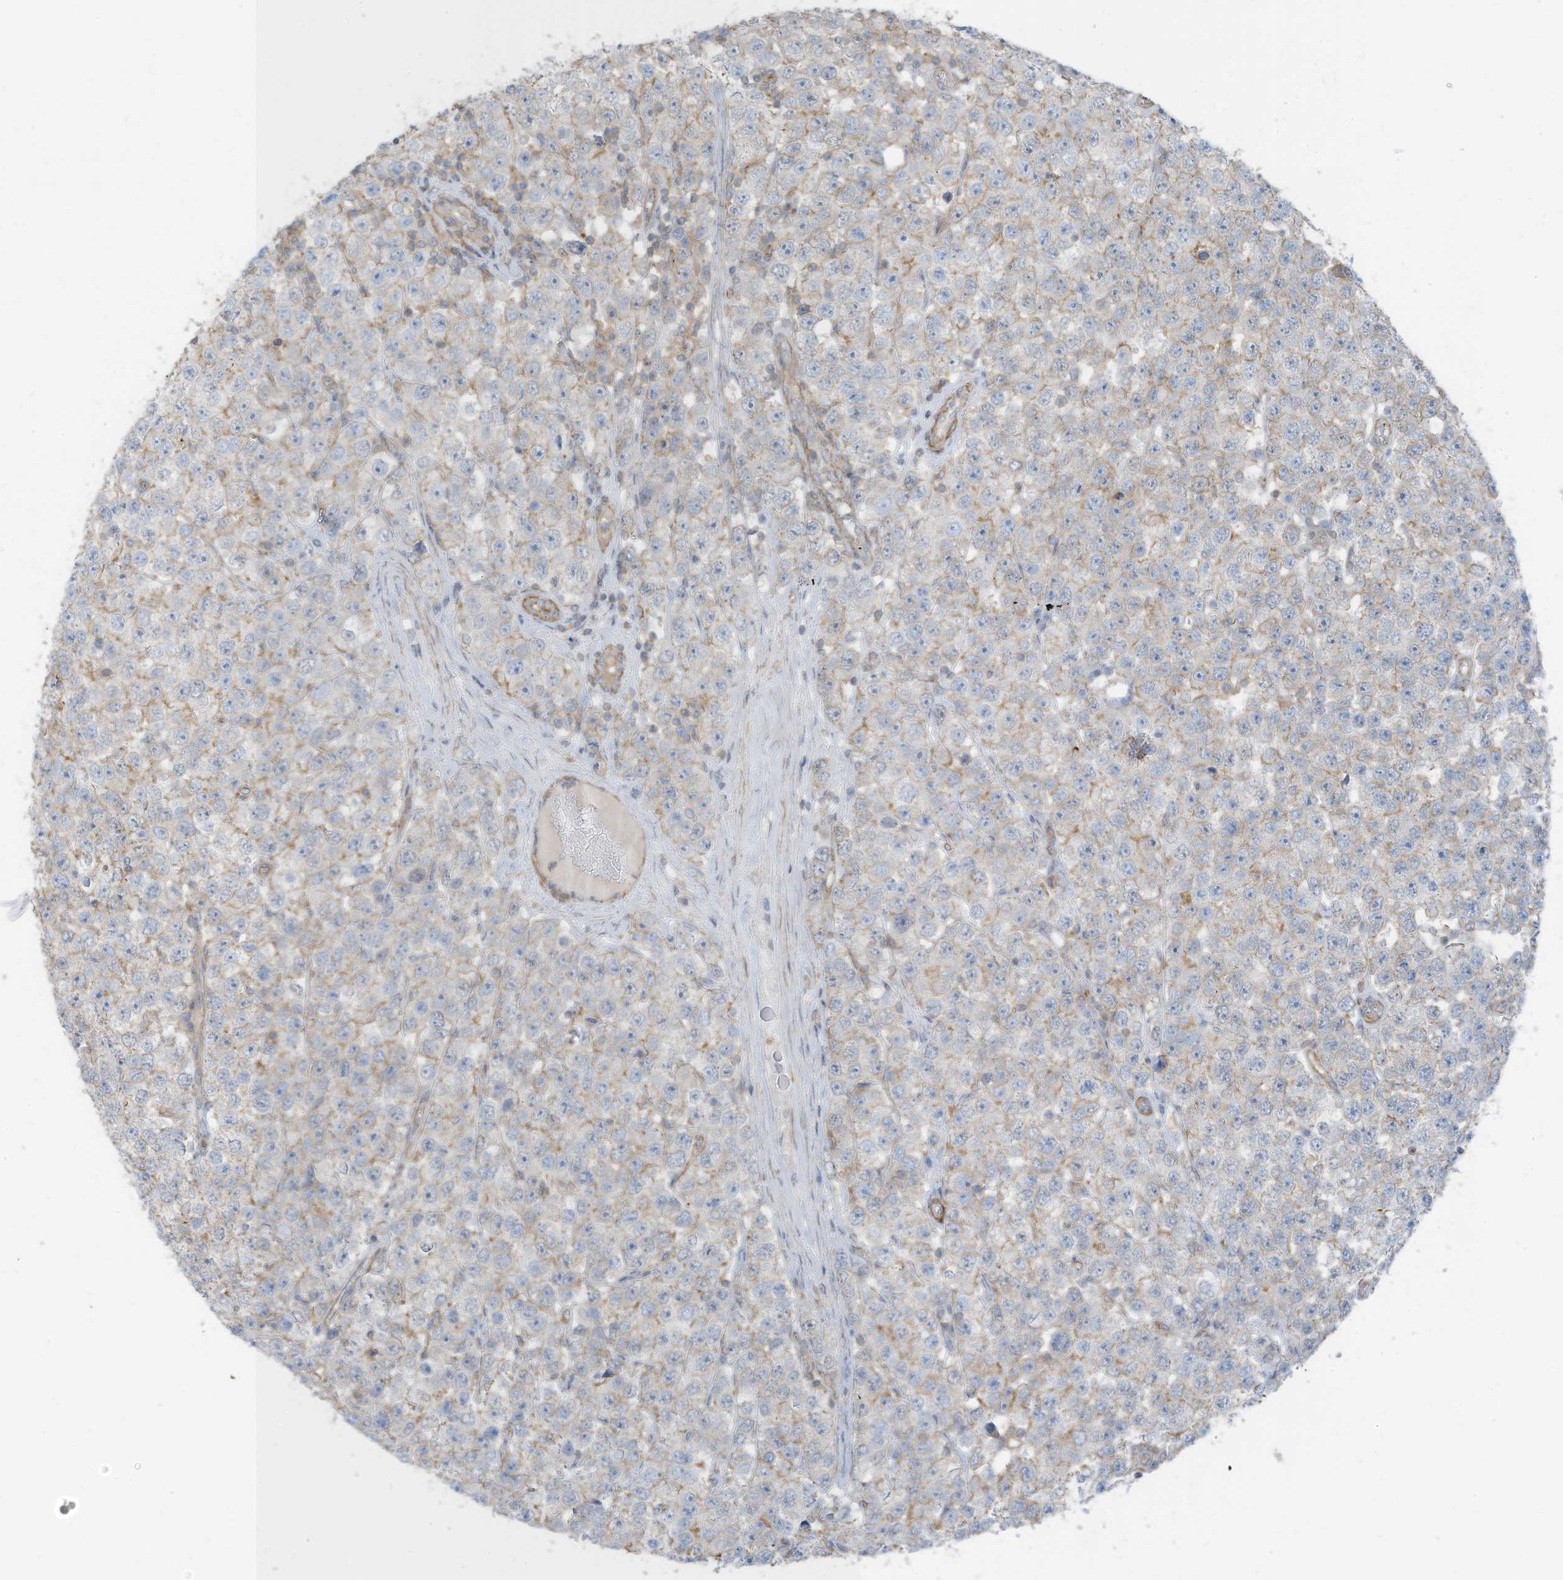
{"staining": {"intensity": "negative", "quantity": "none", "location": "none"}, "tissue": "testis cancer", "cell_type": "Tumor cells", "image_type": "cancer", "snomed": [{"axis": "morphology", "description": "Seminoma, NOS"}, {"axis": "topography", "description": "Testis"}], "caption": "Immunohistochemistry (IHC) histopathology image of human seminoma (testis) stained for a protein (brown), which reveals no positivity in tumor cells.", "gene": "ZNF846", "patient": {"sex": "male", "age": 28}}